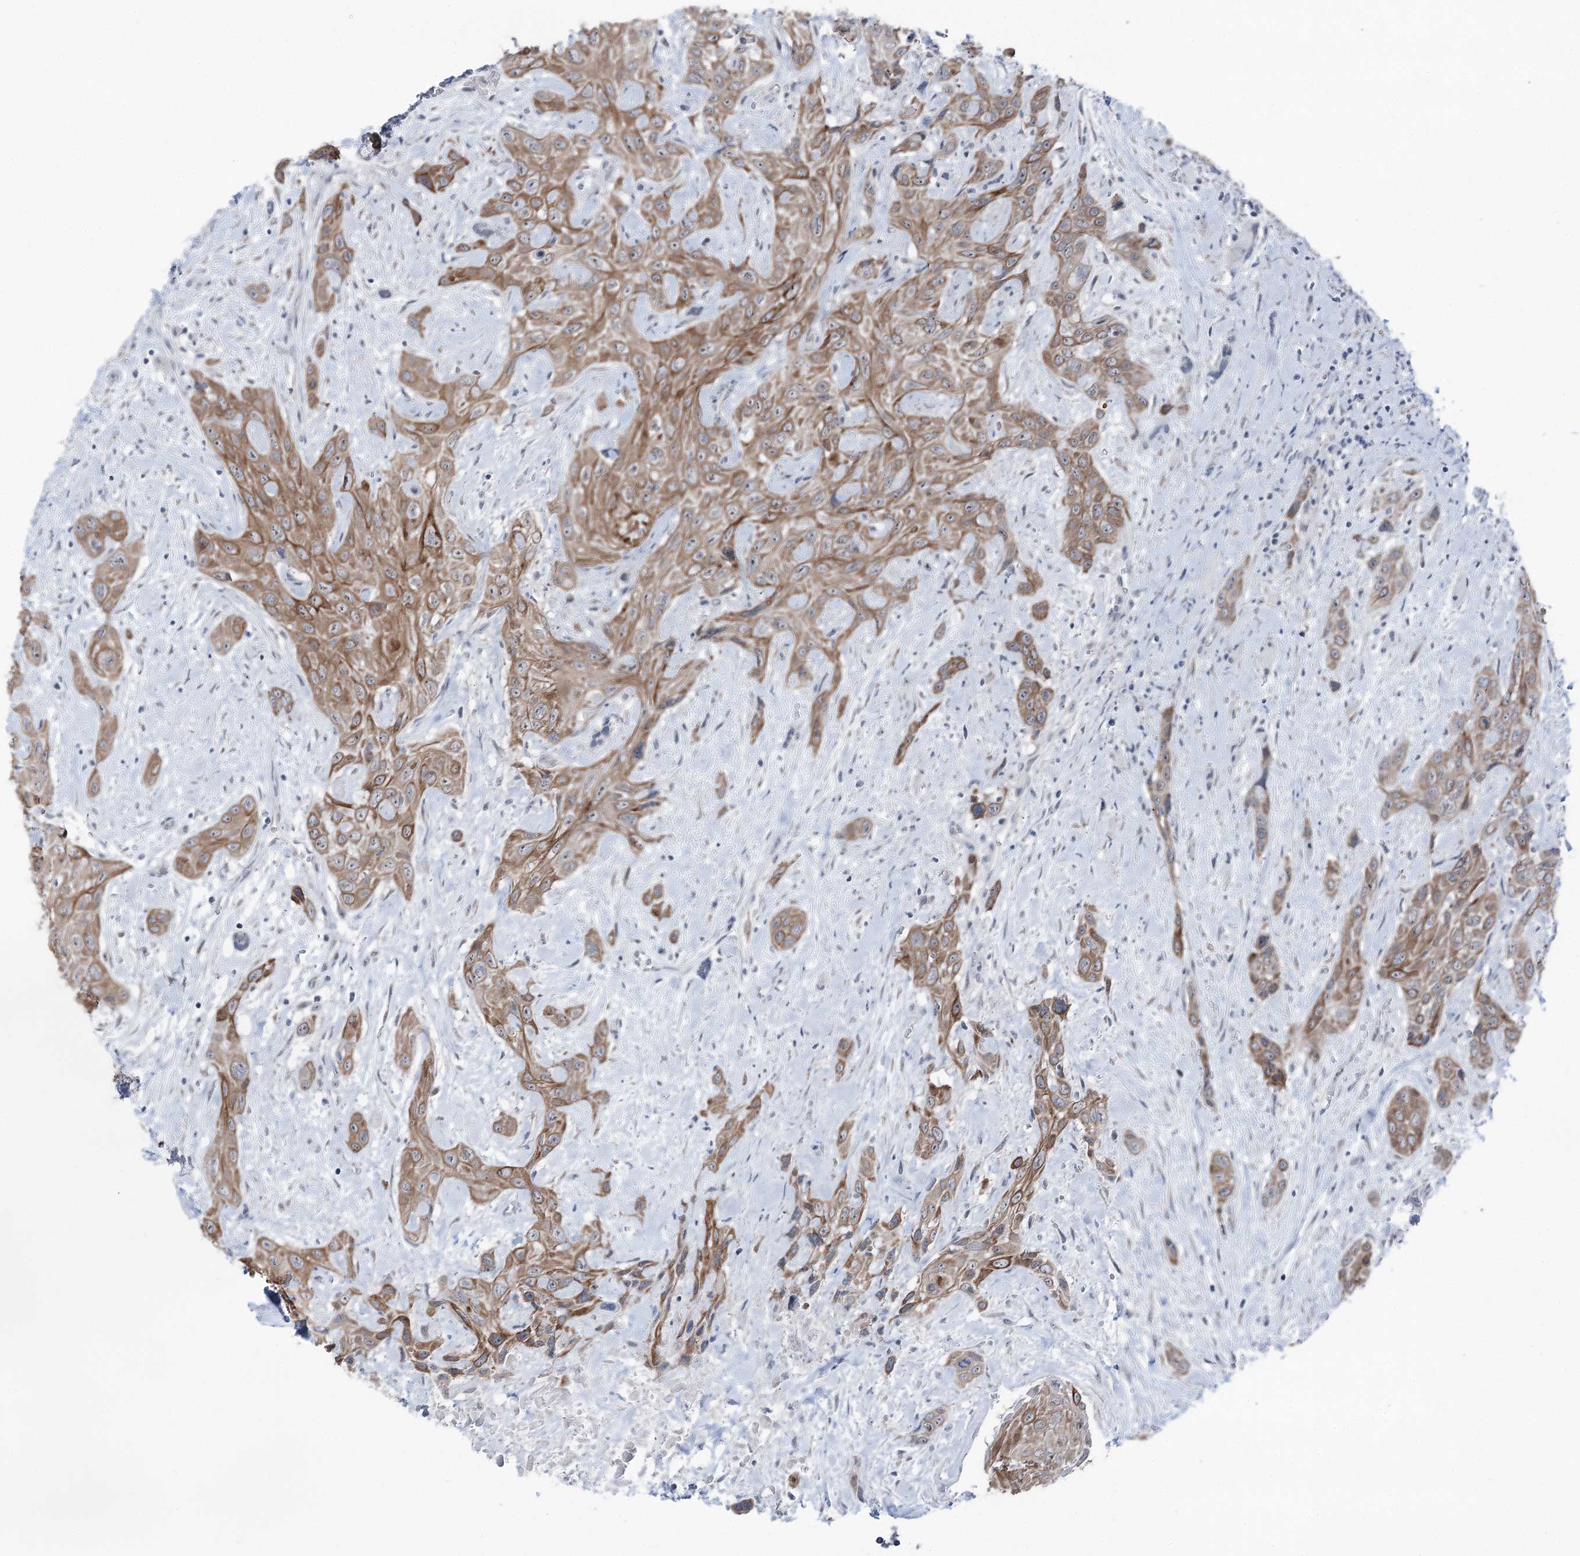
{"staining": {"intensity": "moderate", "quantity": ">75%", "location": "cytoplasmic/membranous"}, "tissue": "head and neck cancer", "cell_type": "Tumor cells", "image_type": "cancer", "snomed": [{"axis": "morphology", "description": "Squamous cell carcinoma, NOS"}, {"axis": "topography", "description": "Head-Neck"}], "caption": "Immunohistochemistry micrograph of neoplastic tissue: human head and neck cancer stained using immunohistochemistry (IHC) shows medium levels of moderate protein expression localized specifically in the cytoplasmic/membranous of tumor cells, appearing as a cytoplasmic/membranous brown color.", "gene": "STEEP1", "patient": {"sex": "male", "age": 81}}